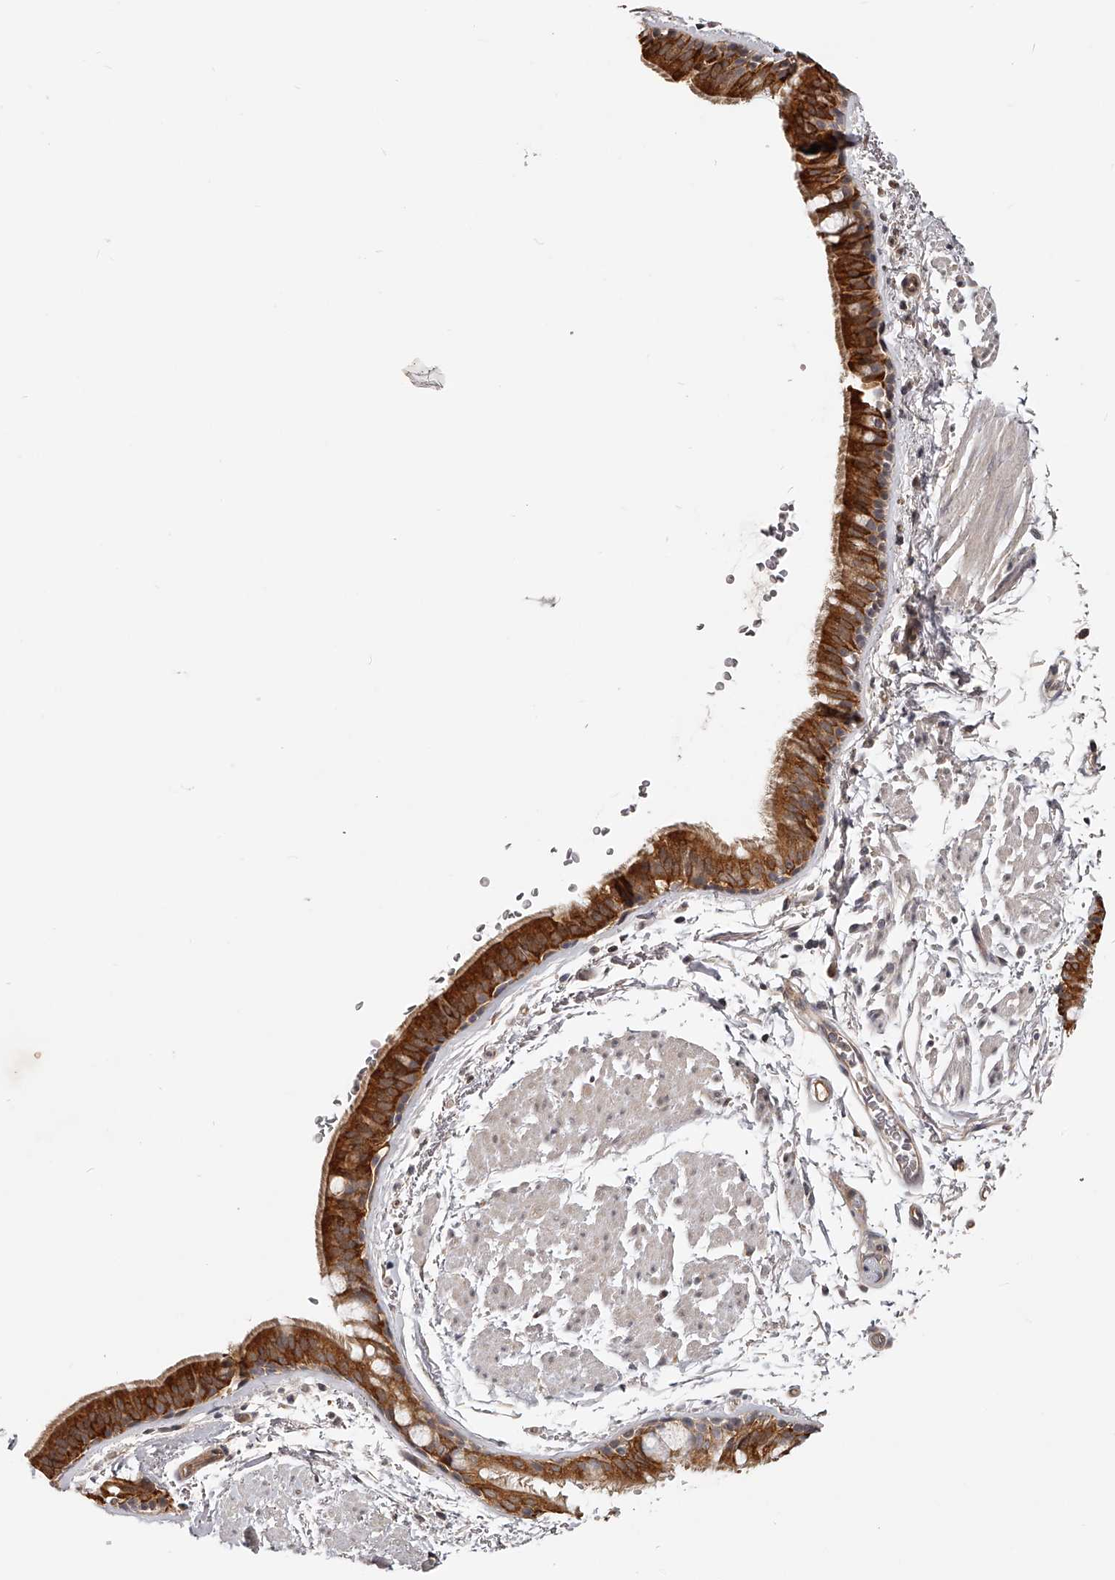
{"staining": {"intensity": "strong", "quantity": "25%-75%", "location": "cytoplasmic/membranous"}, "tissue": "bronchus", "cell_type": "Respiratory epithelial cells", "image_type": "normal", "snomed": [{"axis": "morphology", "description": "Normal tissue, NOS"}, {"axis": "topography", "description": "Lymph node"}, {"axis": "topography", "description": "Bronchus"}], "caption": "High-magnification brightfield microscopy of benign bronchus stained with DAB (3,3'-diaminobenzidine) (brown) and counterstained with hematoxylin (blue). respiratory epithelial cells exhibit strong cytoplasmic/membranous positivity is appreciated in approximately25%-75% of cells. The staining was performed using DAB (3,3'-diaminobenzidine) to visualize the protein expression in brown, while the nuclei were stained in blue with hematoxylin (Magnification: 20x).", "gene": "ZNF582", "patient": {"sex": "female", "age": 70}}